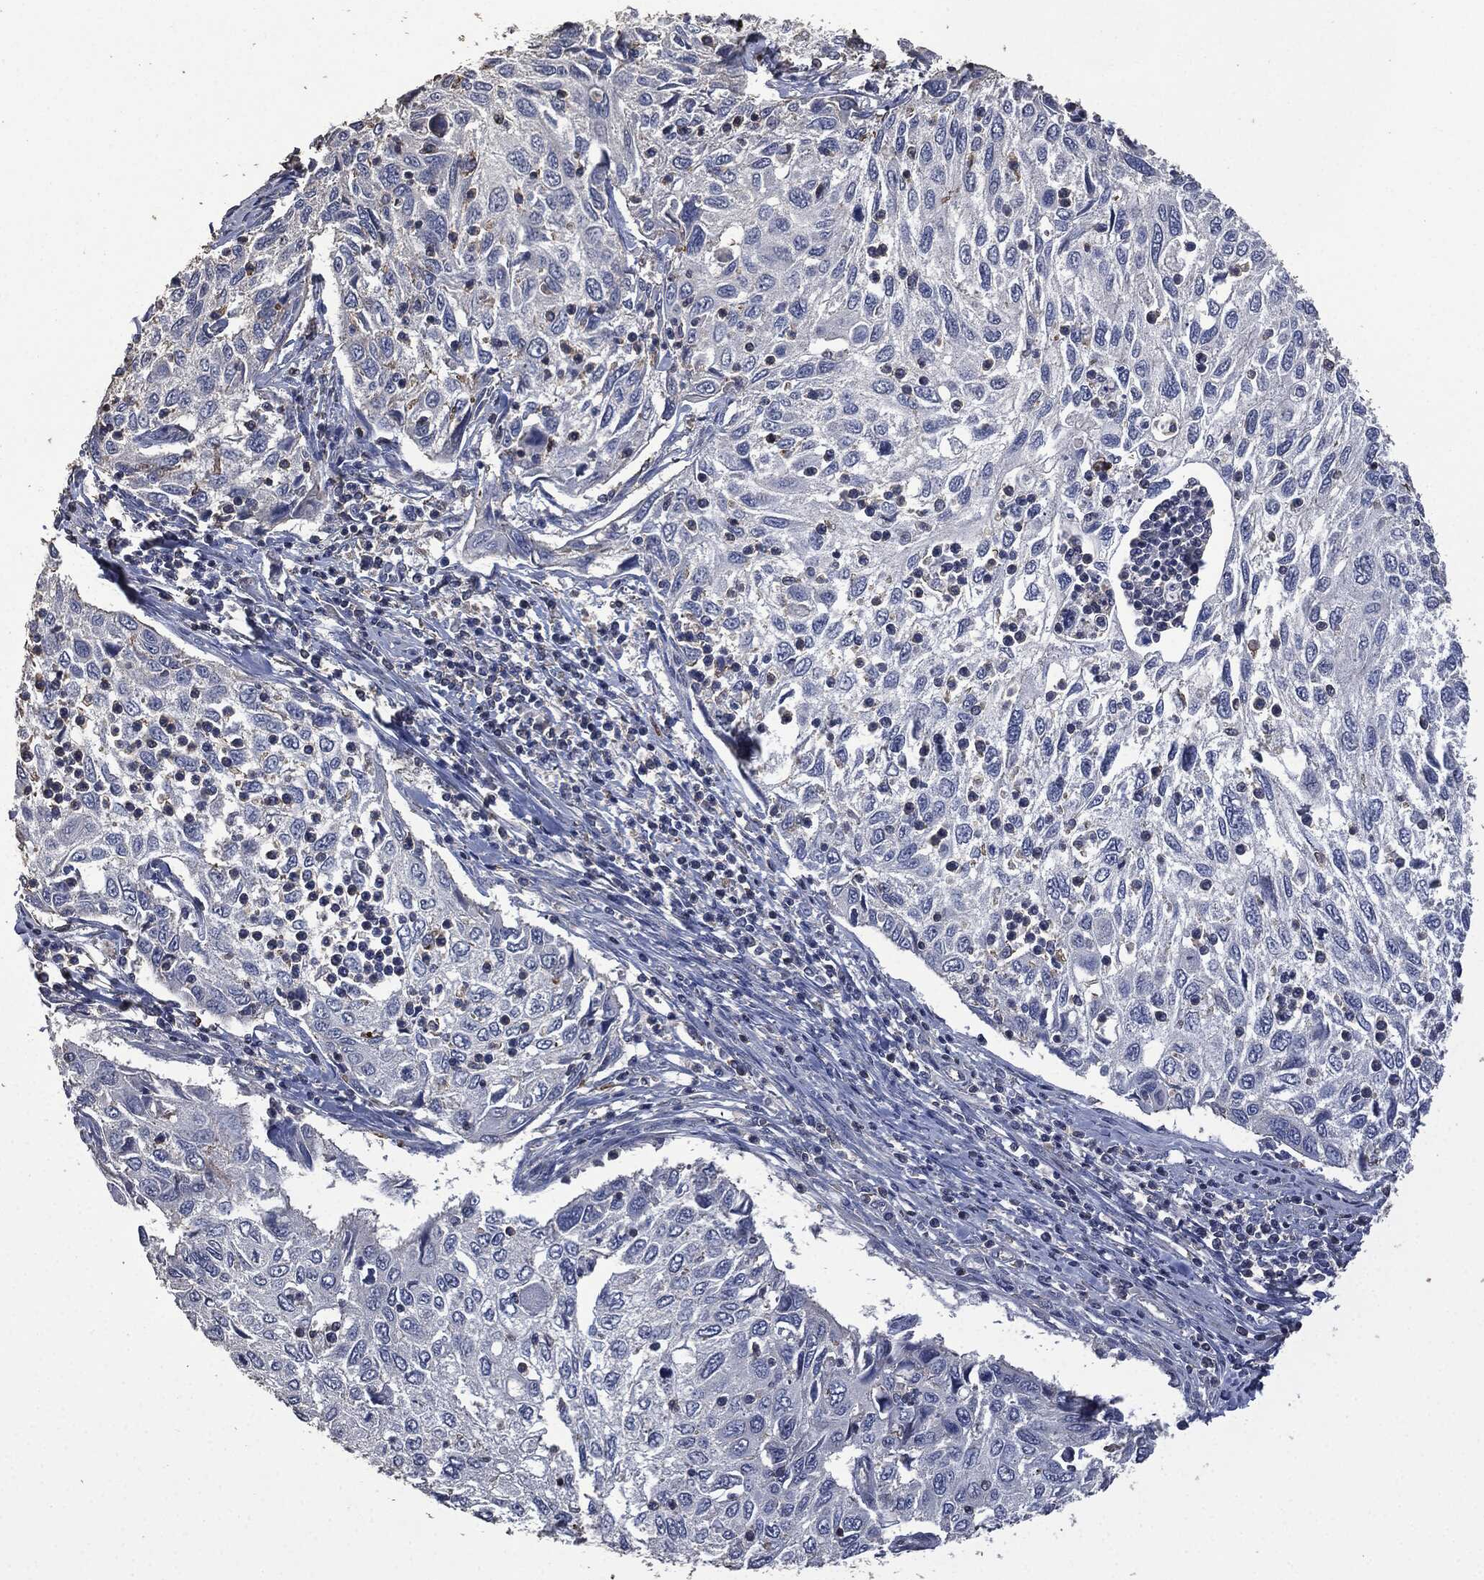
{"staining": {"intensity": "negative", "quantity": "none", "location": "none"}, "tissue": "cervical cancer", "cell_type": "Tumor cells", "image_type": "cancer", "snomed": [{"axis": "morphology", "description": "Squamous cell carcinoma, NOS"}, {"axis": "topography", "description": "Cervix"}], "caption": "There is no significant positivity in tumor cells of cervical cancer.", "gene": "MSLN", "patient": {"sex": "female", "age": 70}}